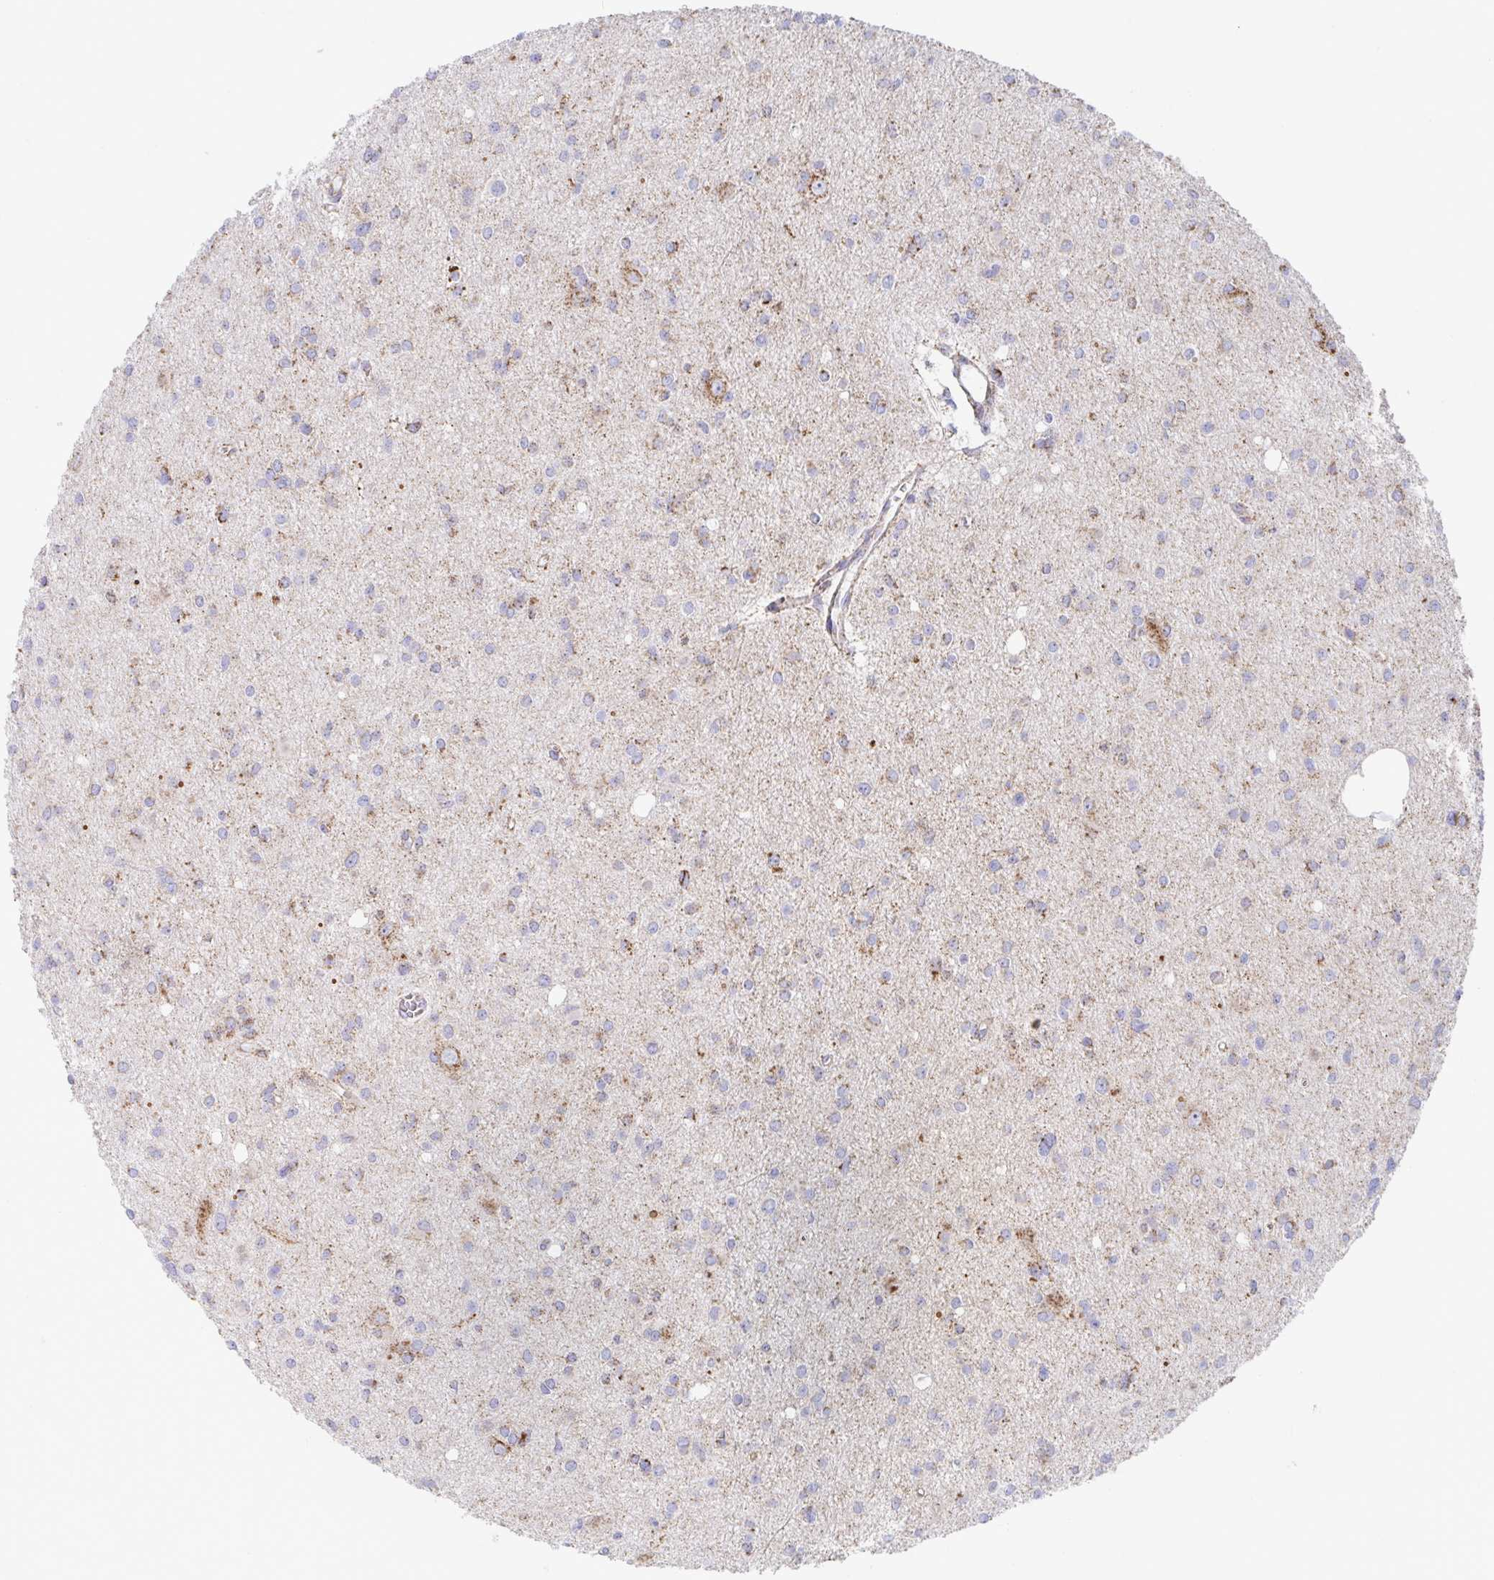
{"staining": {"intensity": "moderate", "quantity": "<25%", "location": "cytoplasmic/membranous"}, "tissue": "glioma", "cell_type": "Tumor cells", "image_type": "cancer", "snomed": [{"axis": "morphology", "description": "Glioma, malignant, High grade"}, {"axis": "topography", "description": "Brain"}], "caption": "High-grade glioma (malignant) tissue reveals moderate cytoplasmic/membranous staining in about <25% of tumor cells", "gene": "ATP5MJ", "patient": {"sex": "male", "age": 23}}